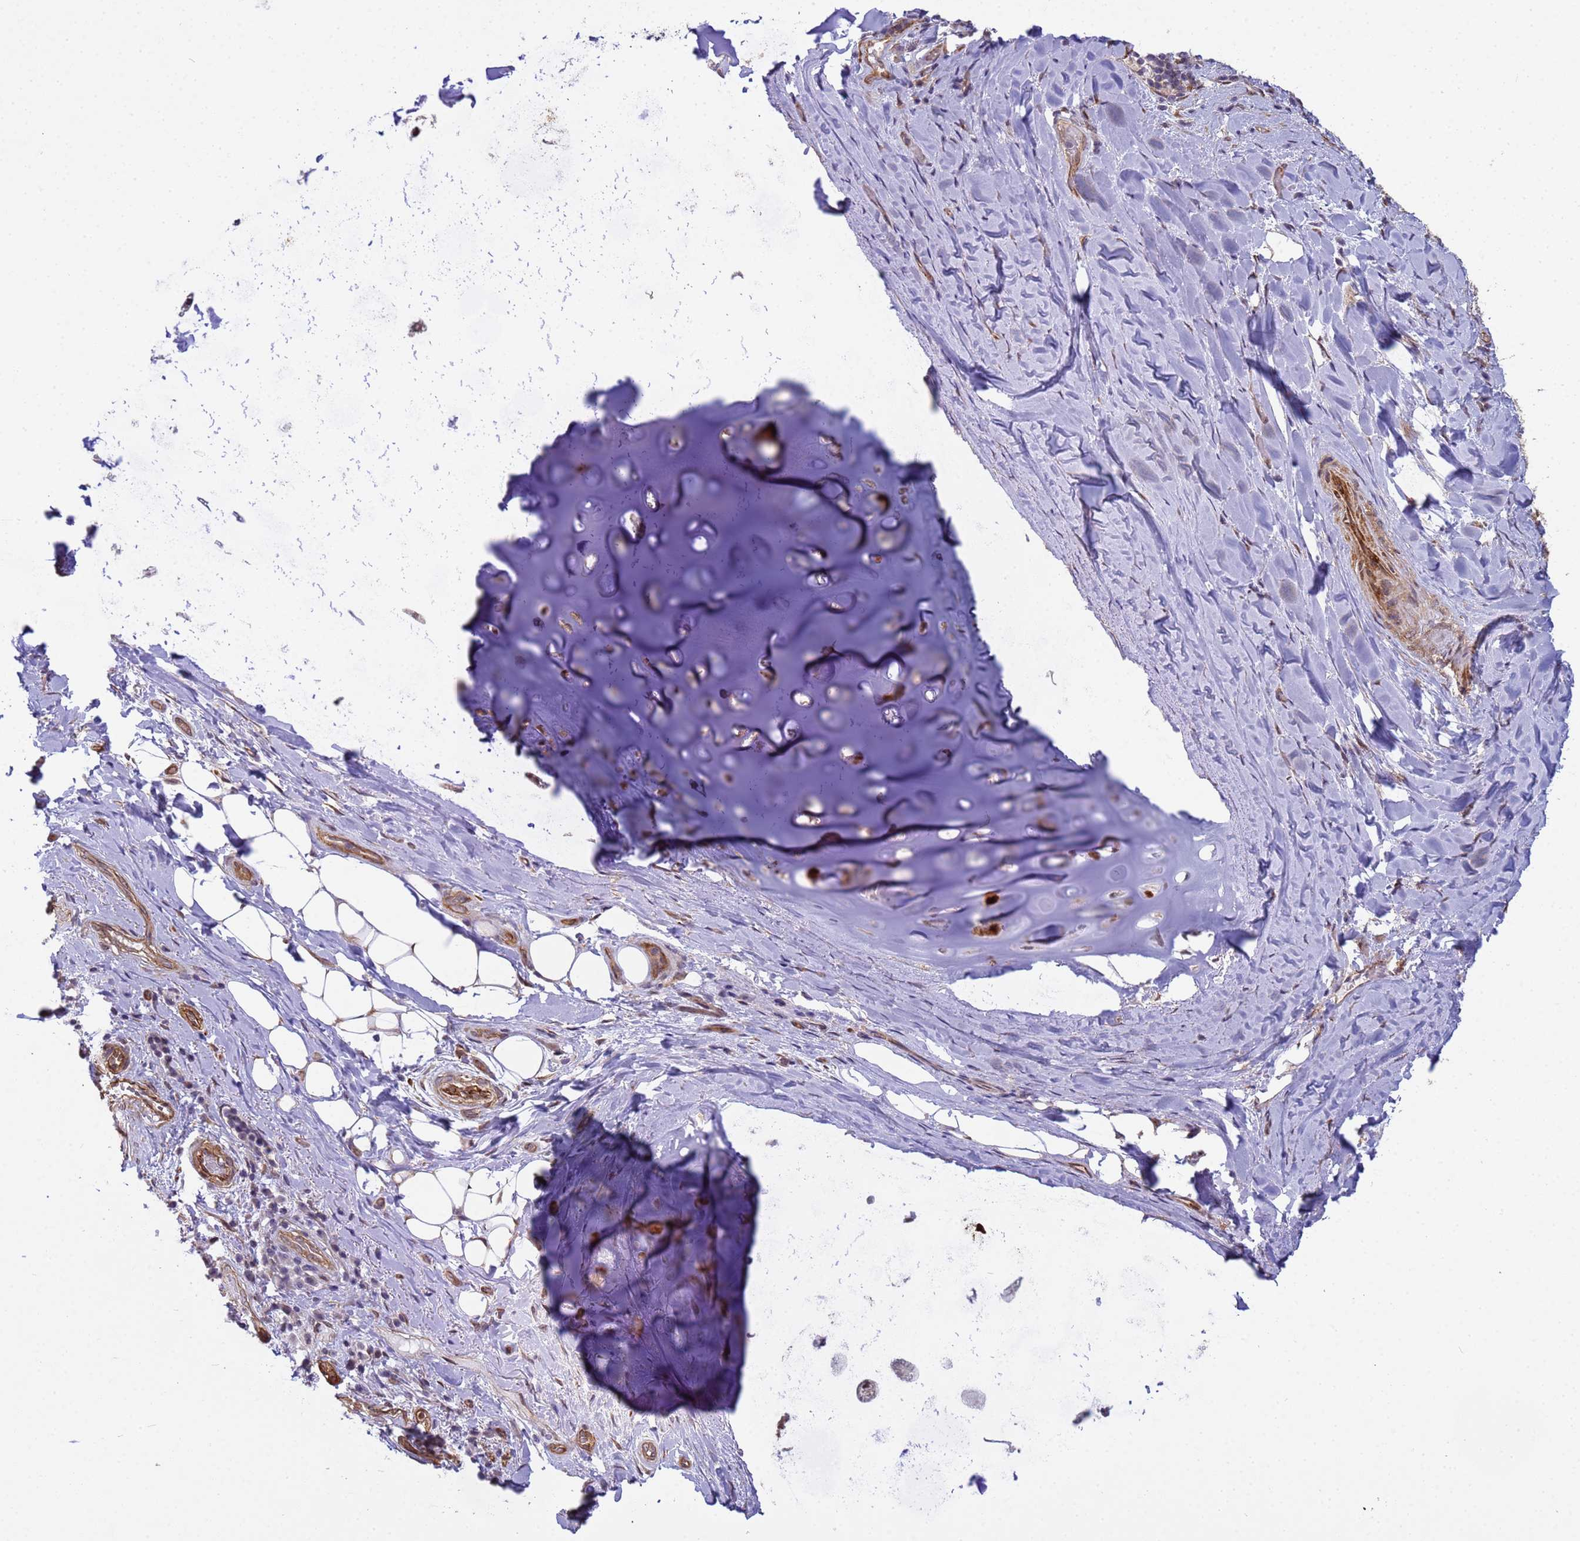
{"staining": {"intensity": "weak", "quantity": "25%-75%", "location": "cytoplasmic/membranous"}, "tissue": "adipose tissue", "cell_type": "Adipocytes", "image_type": "normal", "snomed": [{"axis": "morphology", "description": "Normal tissue, NOS"}, {"axis": "morphology", "description": "Squamous cell carcinoma, NOS"}, {"axis": "topography", "description": "Bronchus"}, {"axis": "topography", "description": "Lung"}], "caption": "An immunohistochemistry micrograph of benign tissue is shown. Protein staining in brown shows weak cytoplasmic/membranous positivity in adipose tissue within adipocytes. Using DAB (3,3'-diaminobenzidine) (brown) and hematoxylin (blue) stains, captured at high magnification using brightfield microscopy.", "gene": "ITGB4", "patient": {"sex": "male", "age": 64}}